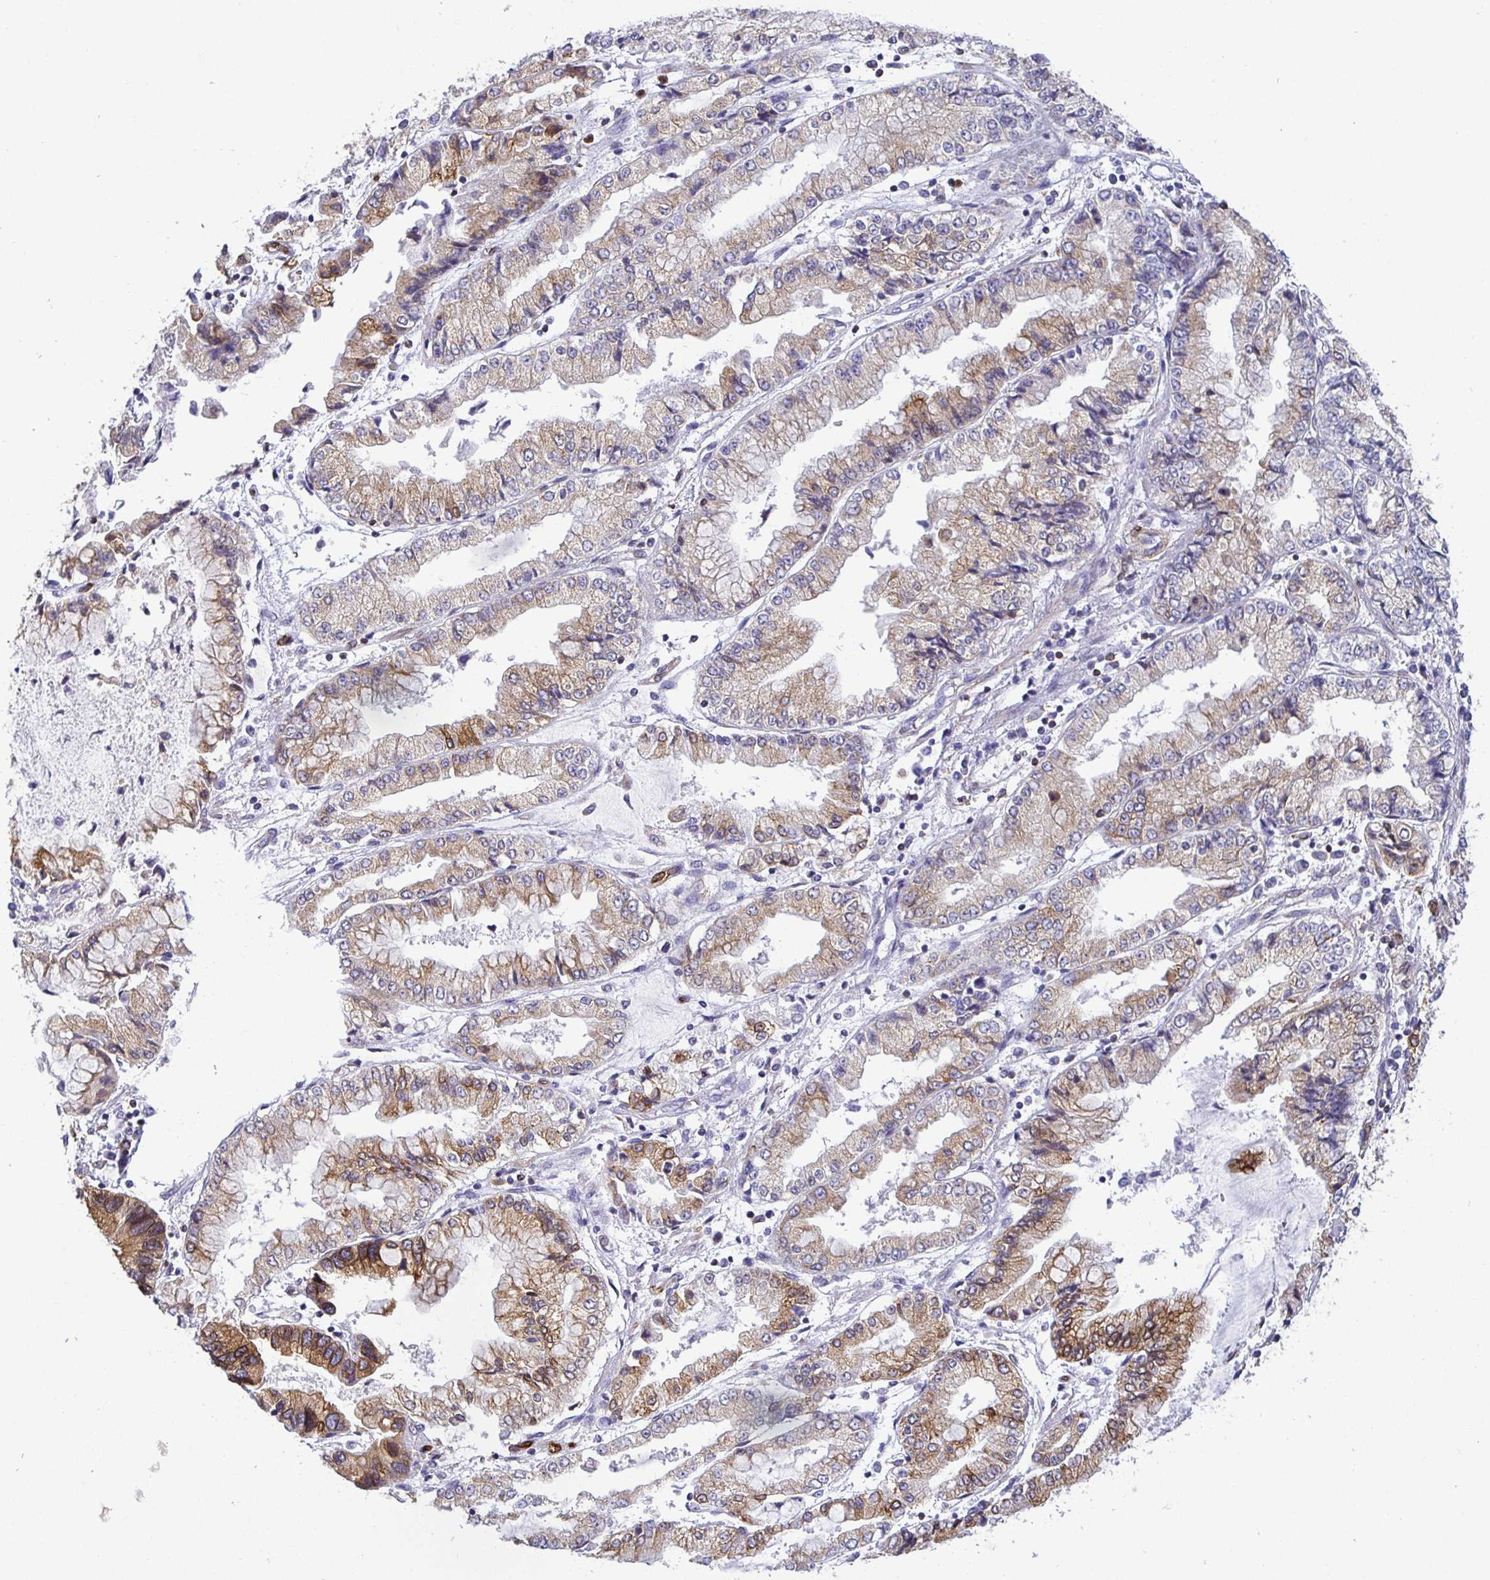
{"staining": {"intensity": "moderate", "quantity": "<25%", "location": "cytoplasmic/membranous"}, "tissue": "stomach cancer", "cell_type": "Tumor cells", "image_type": "cancer", "snomed": [{"axis": "morphology", "description": "Adenocarcinoma, NOS"}, {"axis": "topography", "description": "Stomach, upper"}], "caption": "Moderate cytoplasmic/membranous positivity is seen in about <25% of tumor cells in stomach cancer.", "gene": "TP53I11", "patient": {"sex": "female", "age": 74}}